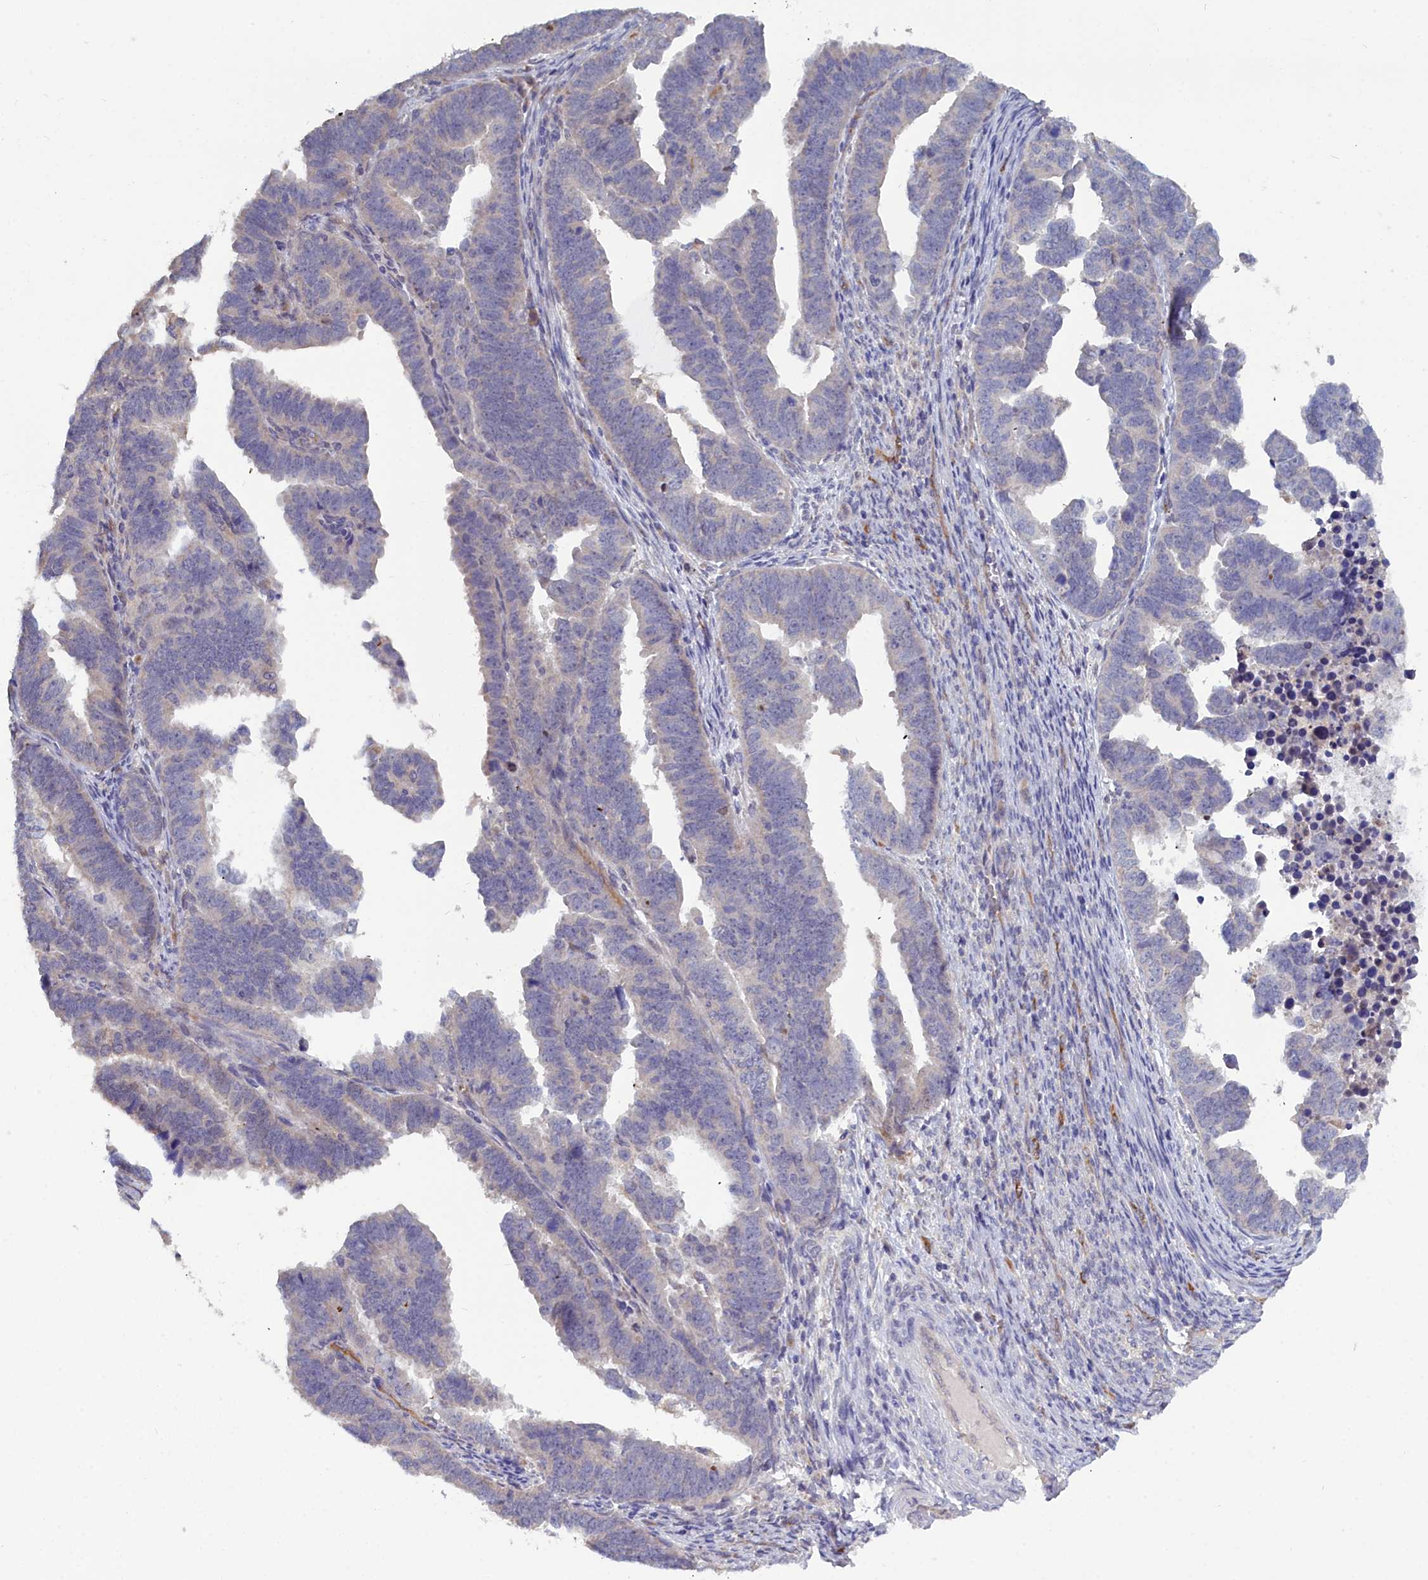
{"staining": {"intensity": "weak", "quantity": "<25%", "location": "cytoplasmic/membranous"}, "tissue": "endometrial cancer", "cell_type": "Tumor cells", "image_type": "cancer", "snomed": [{"axis": "morphology", "description": "Adenocarcinoma, NOS"}, {"axis": "topography", "description": "Endometrium"}], "caption": "Endometrial adenocarcinoma stained for a protein using immunohistochemistry demonstrates no positivity tumor cells.", "gene": "RDX", "patient": {"sex": "female", "age": 75}}